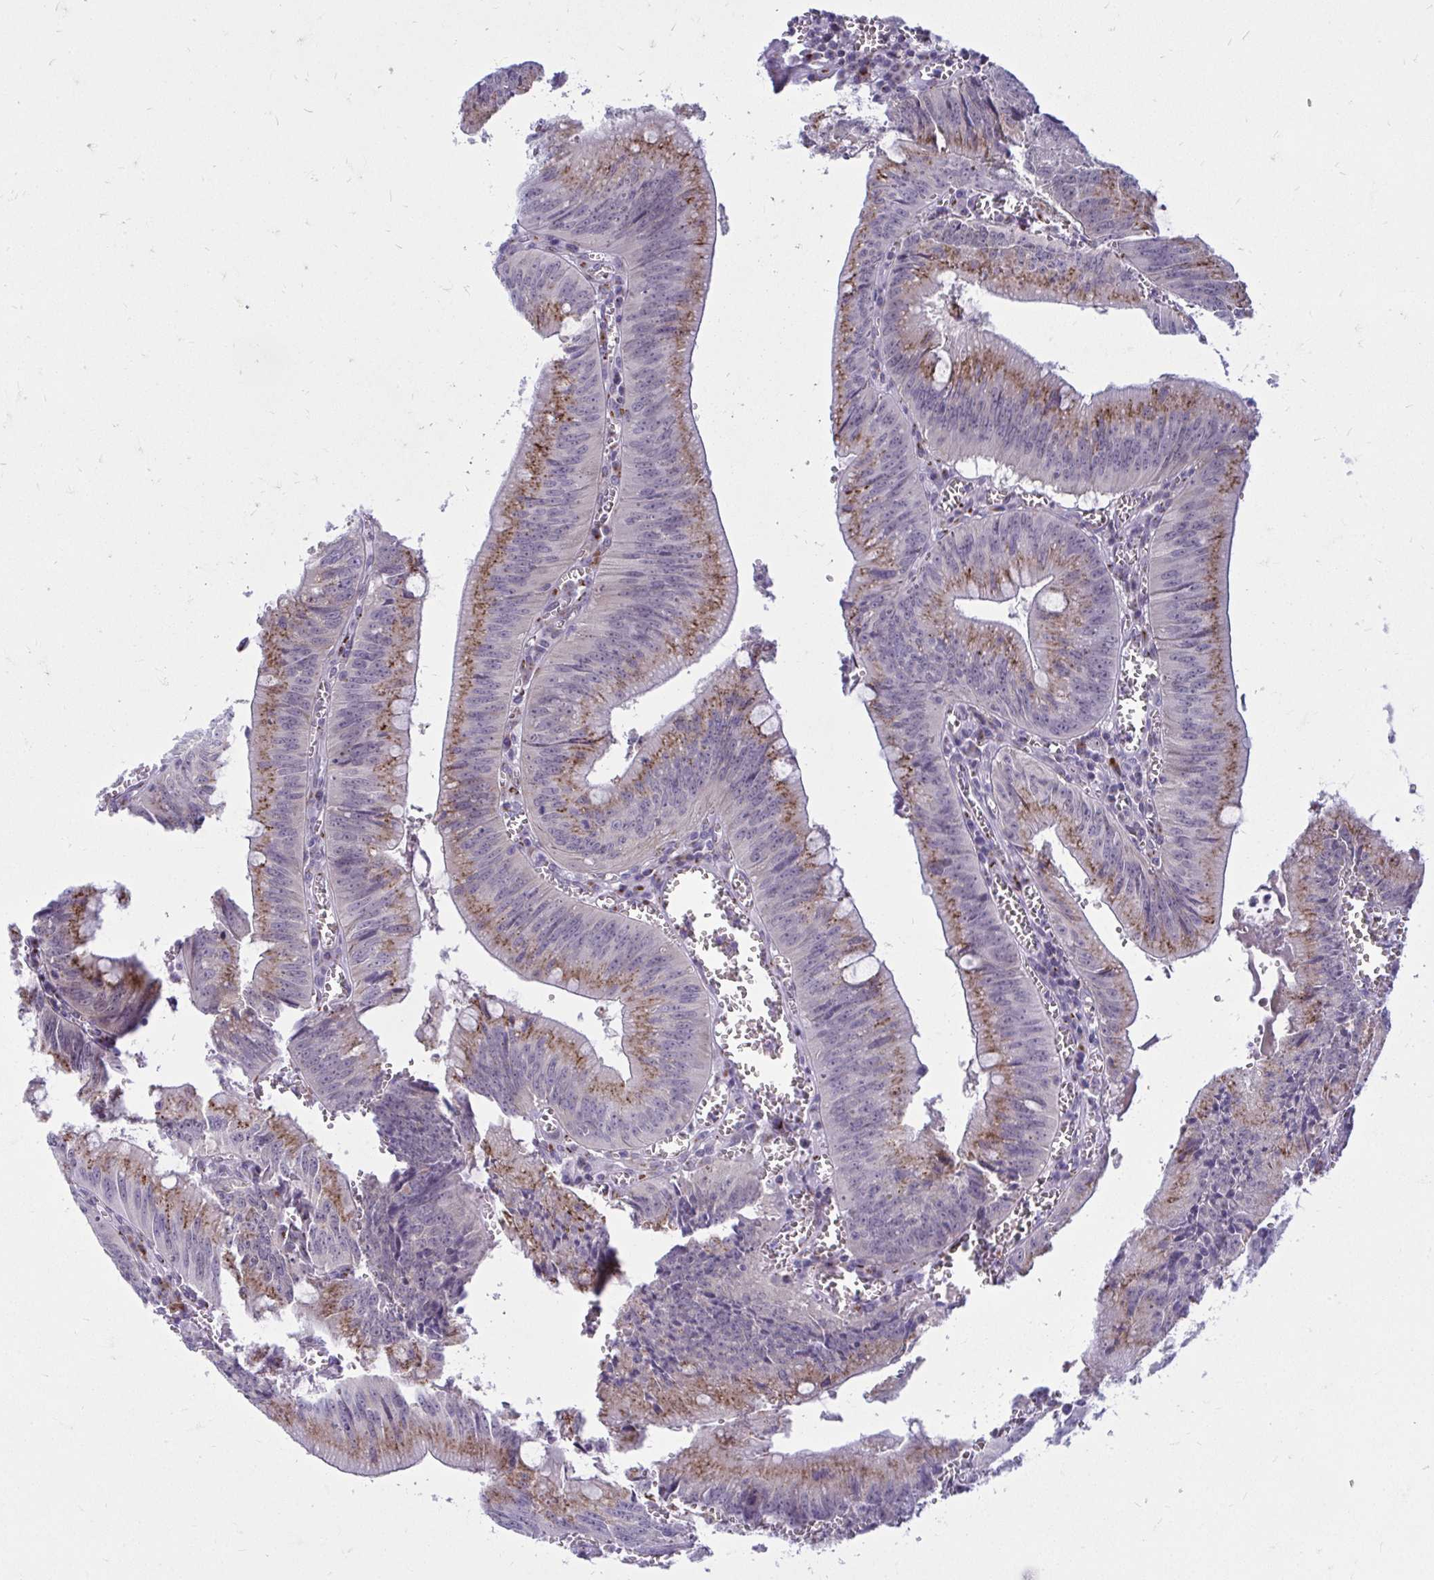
{"staining": {"intensity": "moderate", "quantity": ">75%", "location": "cytoplasmic/membranous"}, "tissue": "colorectal cancer", "cell_type": "Tumor cells", "image_type": "cancer", "snomed": [{"axis": "morphology", "description": "Adenocarcinoma, NOS"}, {"axis": "topography", "description": "Rectum"}], "caption": "The photomicrograph demonstrates staining of colorectal cancer, revealing moderate cytoplasmic/membranous protein positivity (brown color) within tumor cells. The staining is performed using DAB brown chromogen to label protein expression. The nuclei are counter-stained blue using hematoxylin.", "gene": "DTX4", "patient": {"sex": "female", "age": 81}}